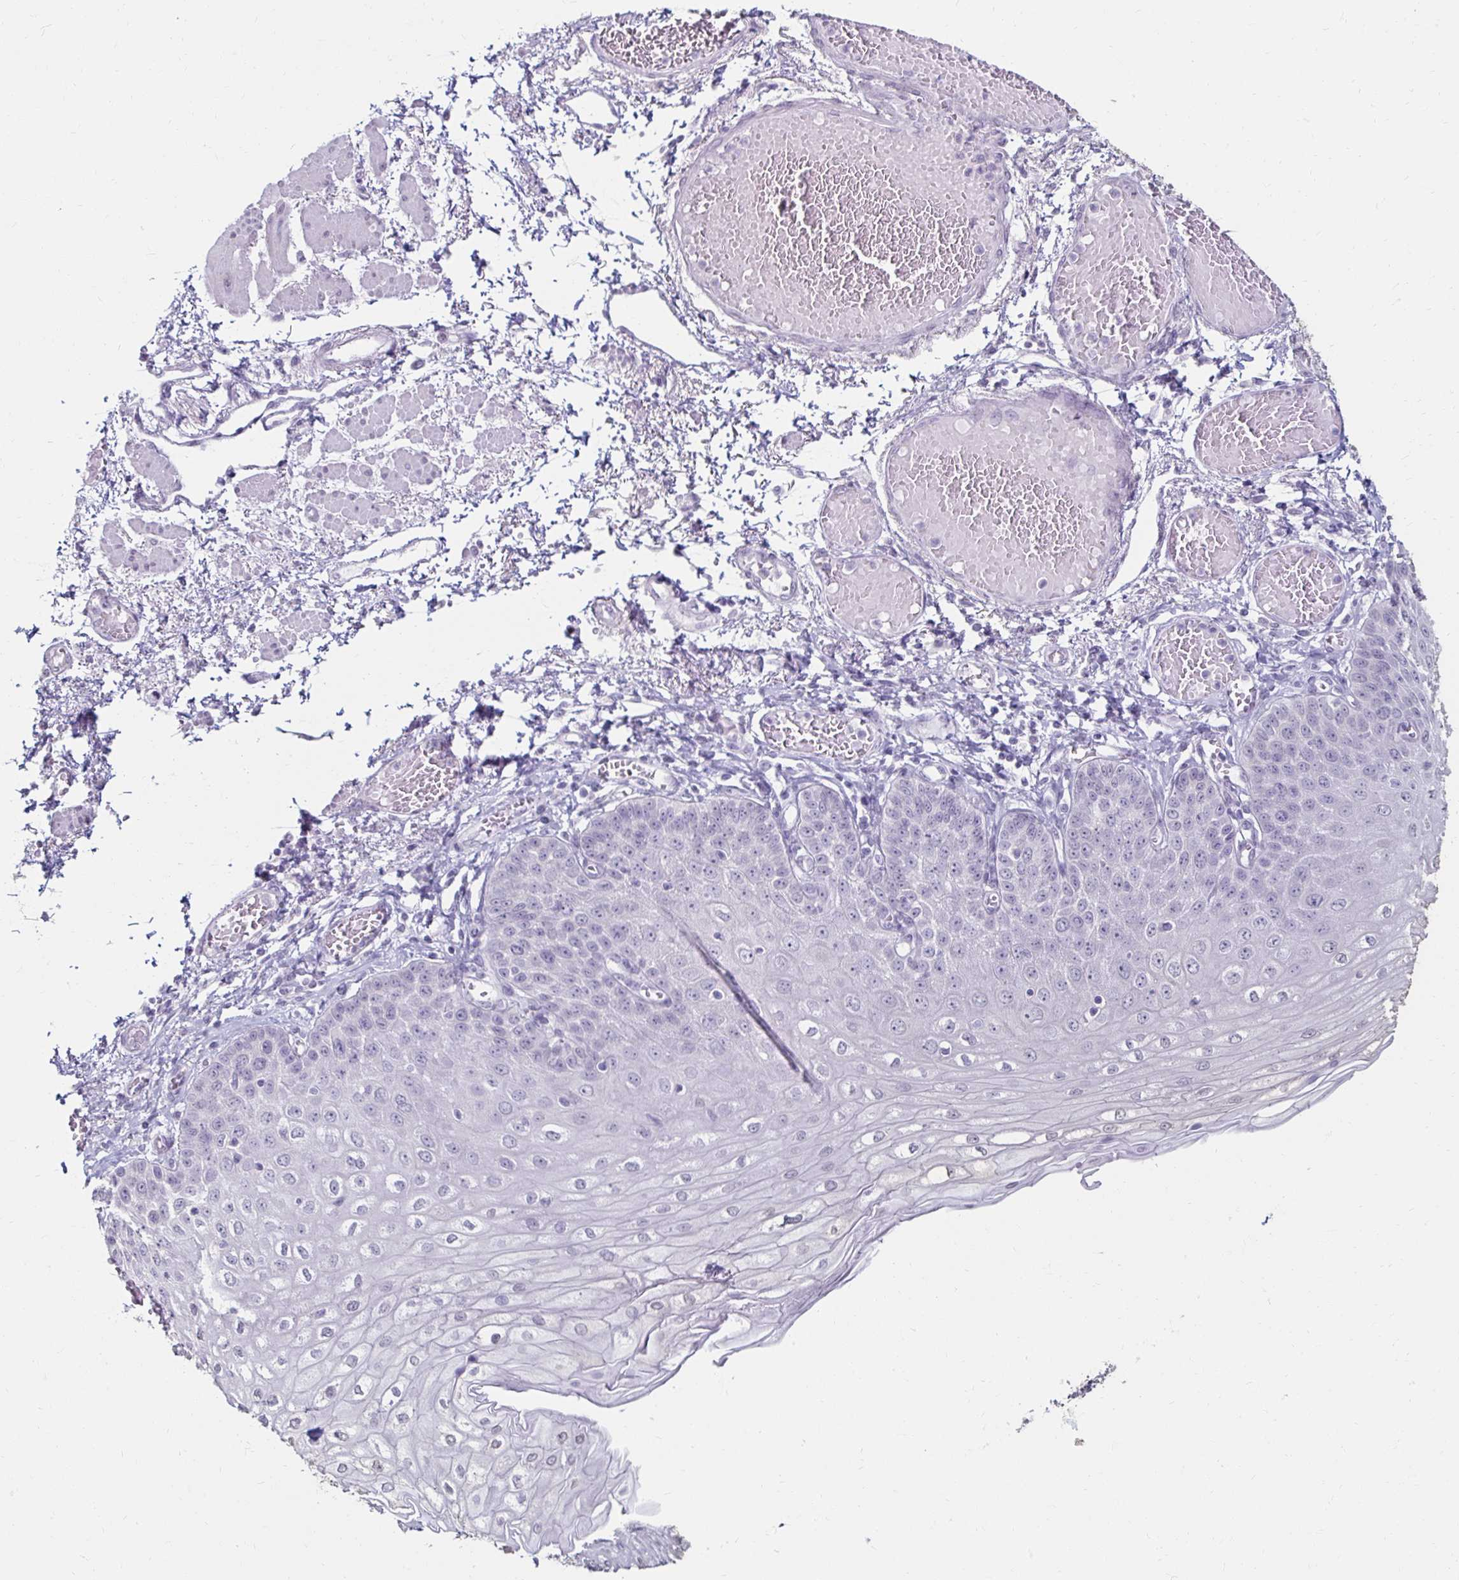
{"staining": {"intensity": "negative", "quantity": "none", "location": "none"}, "tissue": "esophagus", "cell_type": "Squamous epithelial cells", "image_type": "normal", "snomed": [{"axis": "morphology", "description": "Normal tissue, NOS"}, {"axis": "morphology", "description": "Adenocarcinoma, NOS"}, {"axis": "topography", "description": "Esophagus"}], "caption": "Immunohistochemistry histopathology image of normal esophagus: human esophagus stained with DAB exhibits no significant protein staining in squamous epithelial cells. (Brightfield microscopy of DAB (3,3'-diaminobenzidine) immunohistochemistry (IHC) at high magnification).", "gene": "TOMM34", "patient": {"sex": "male", "age": 81}}